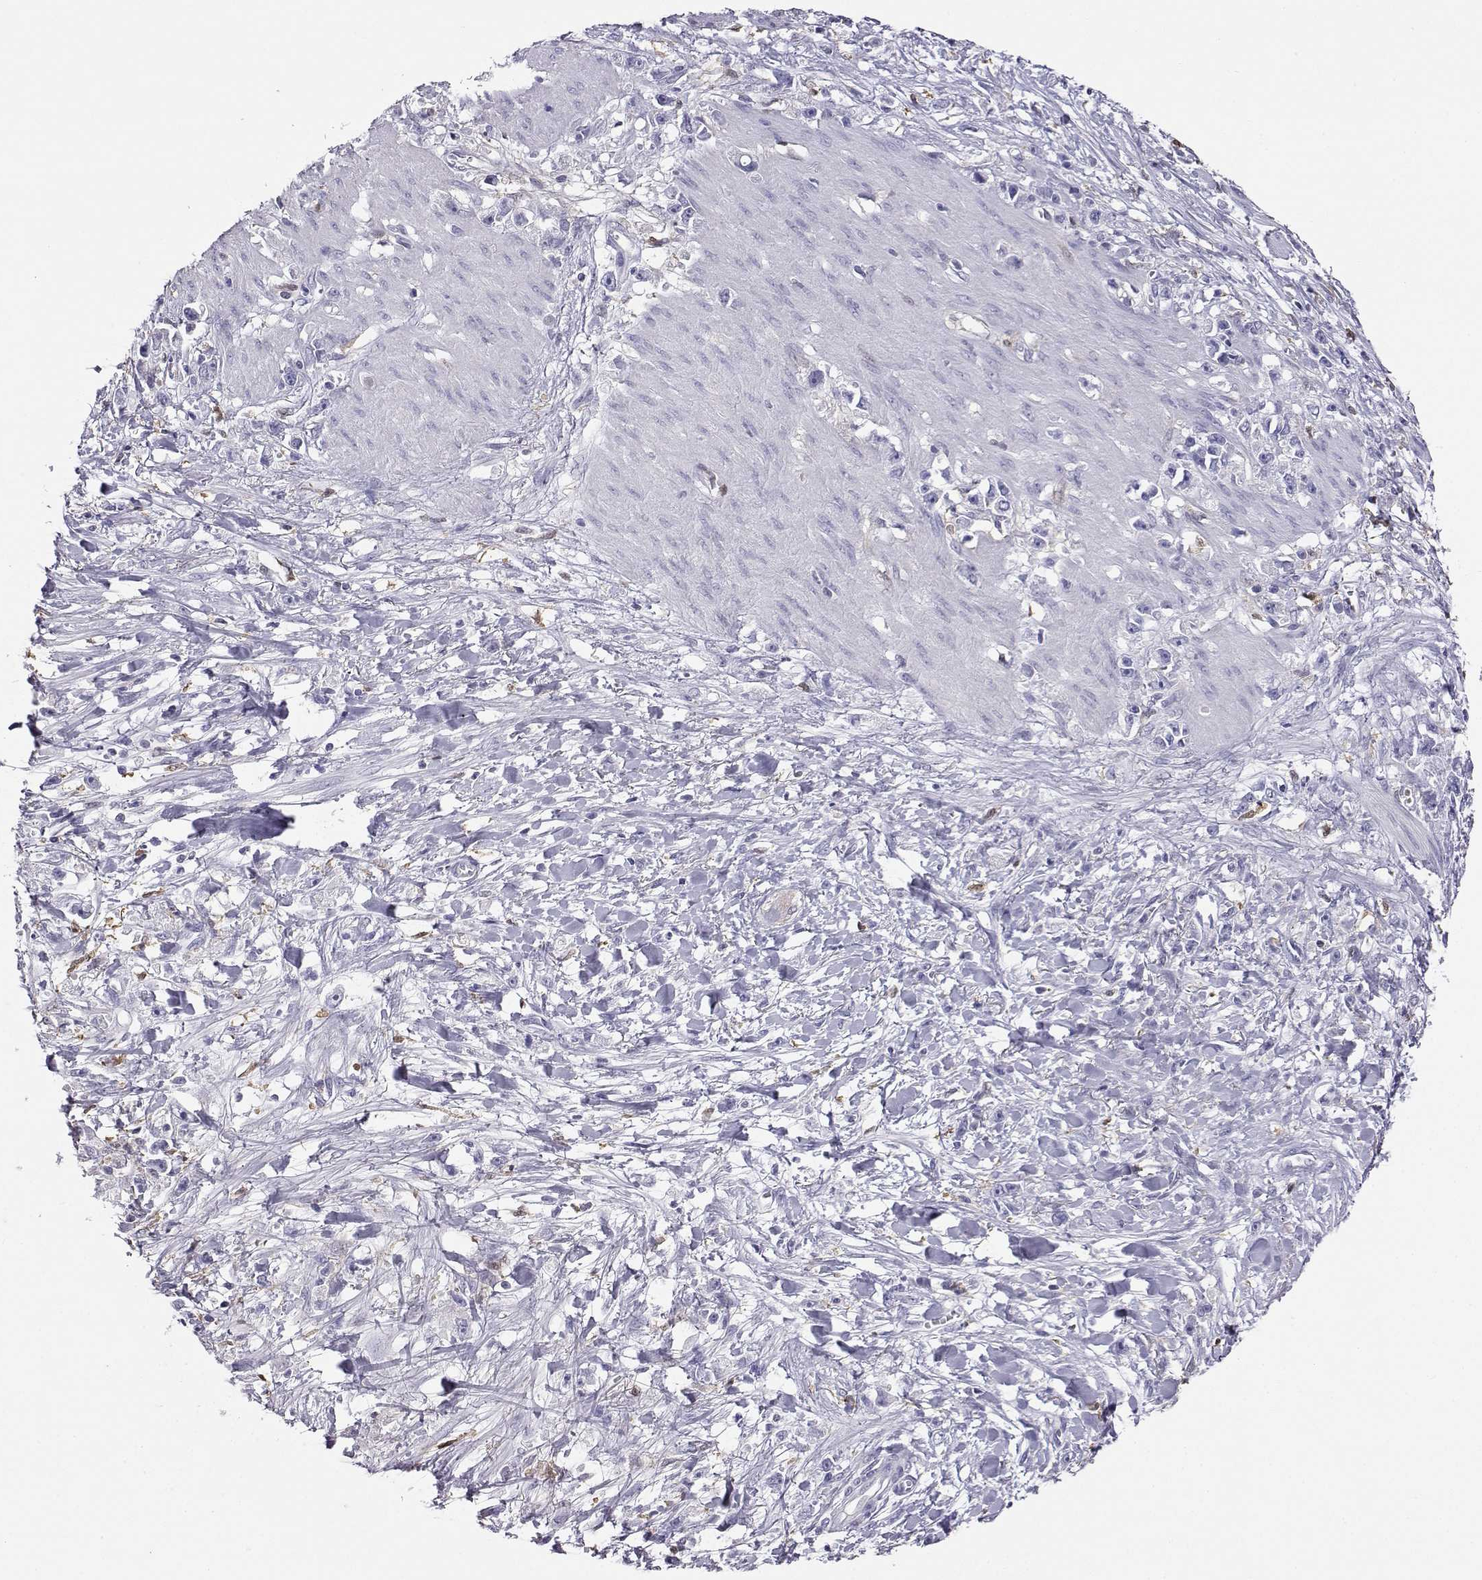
{"staining": {"intensity": "negative", "quantity": "none", "location": "none"}, "tissue": "stomach cancer", "cell_type": "Tumor cells", "image_type": "cancer", "snomed": [{"axis": "morphology", "description": "Adenocarcinoma, NOS"}, {"axis": "topography", "description": "Stomach"}], "caption": "This is an IHC micrograph of stomach adenocarcinoma. There is no positivity in tumor cells.", "gene": "AKR1B1", "patient": {"sex": "female", "age": 59}}